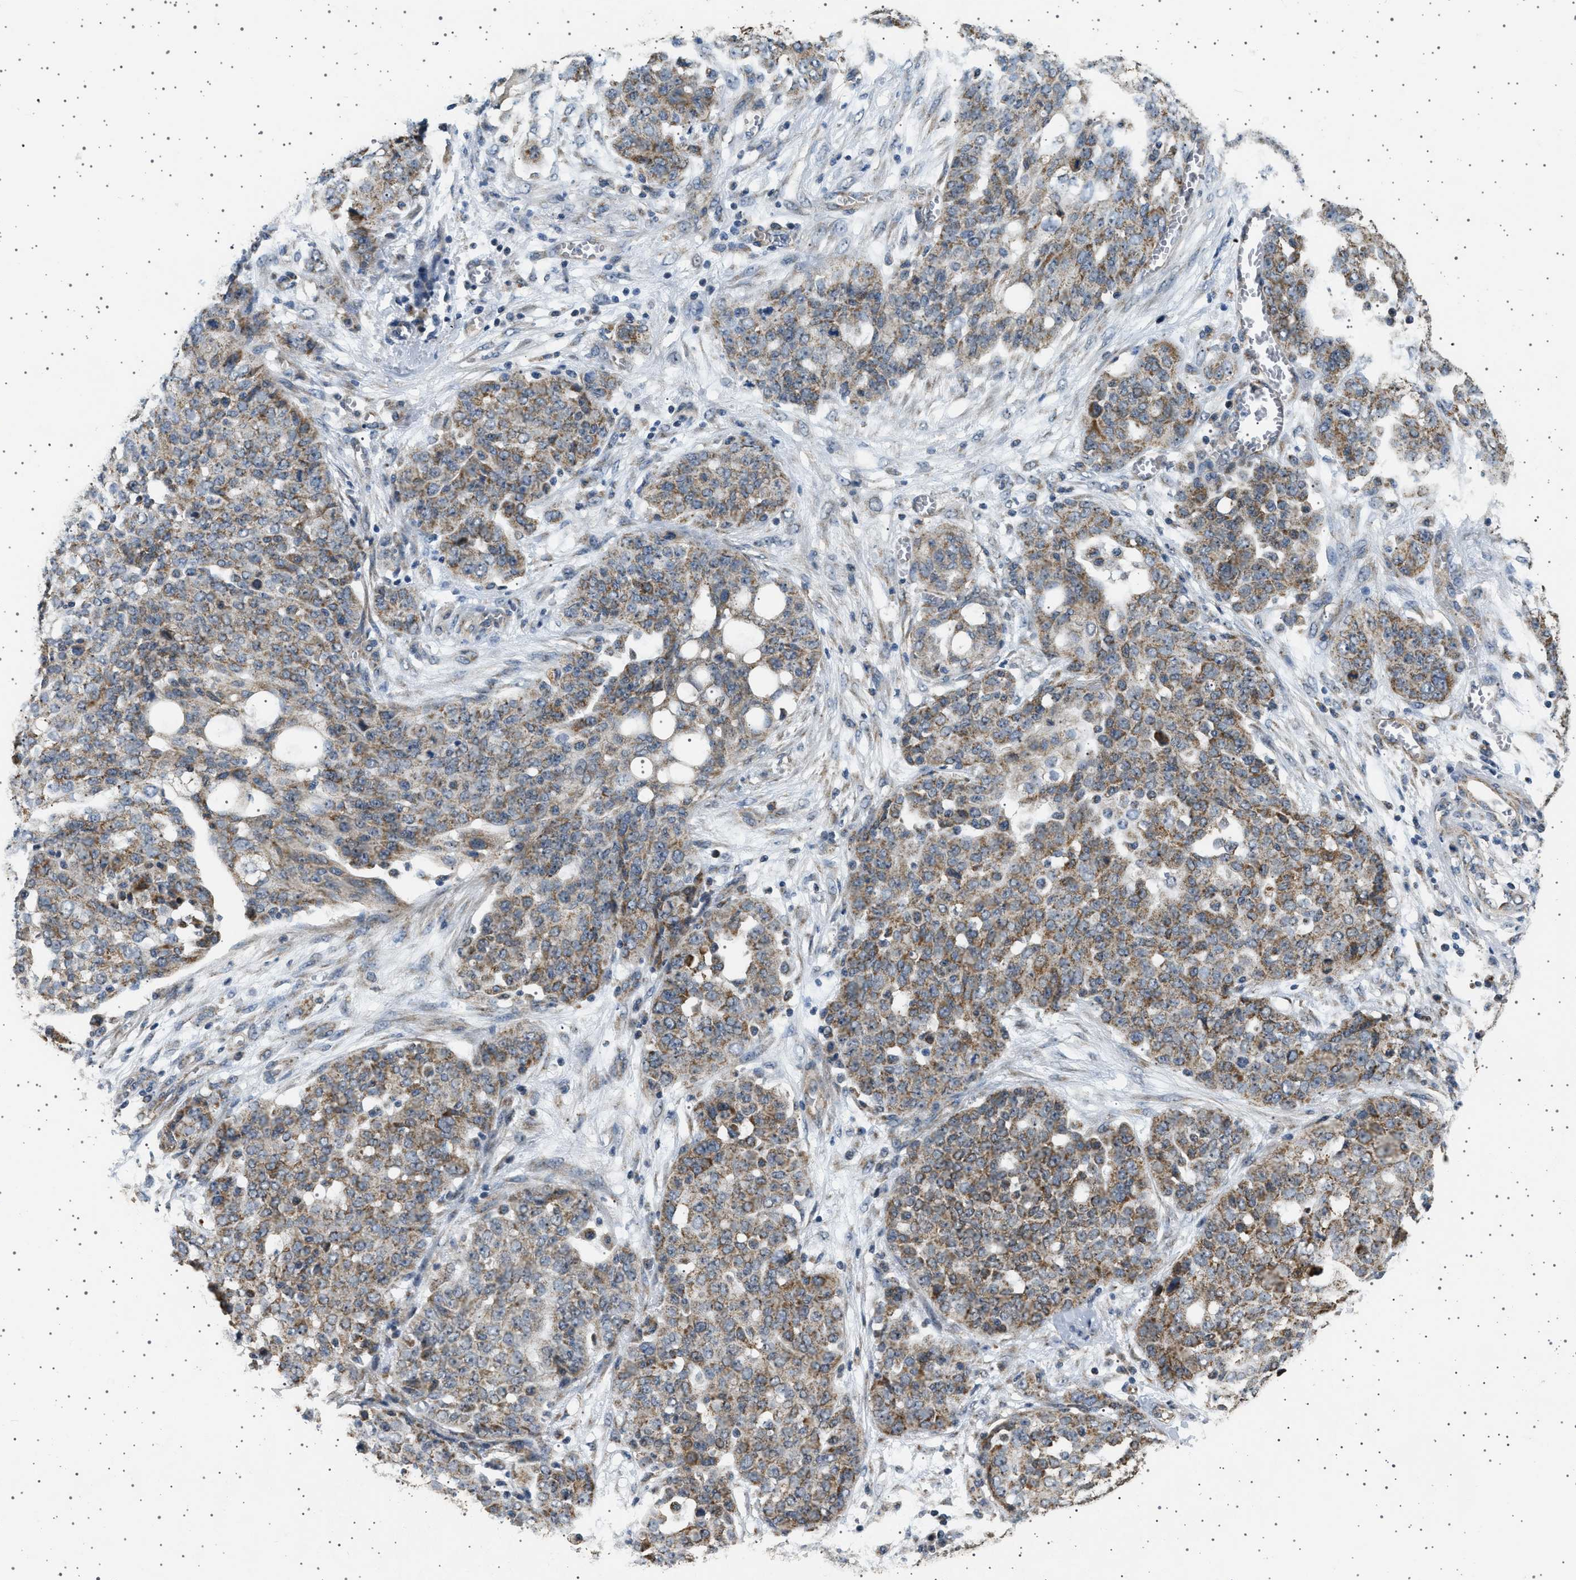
{"staining": {"intensity": "moderate", "quantity": ">75%", "location": "cytoplasmic/membranous"}, "tissue": "ovarian cancer", "cell_type": "Tumor cells", "image_type": "cancer", "snomed": [{"axis": "morphology", "description": "Cystadenocarcinoma, serous, NOS"}, {"axis": "topography", "description": "Soft tissue"}, {"axis": "topography", "description": "Ovary"}], "caption": "A medium amount of moderate cytoplasmic/membranous positivity is appreciated in approximately >75% of tumor cells in ovarian cancer tissue.", "gene": "KCNA4", "patient": {"sex": "female", "age": 57}}